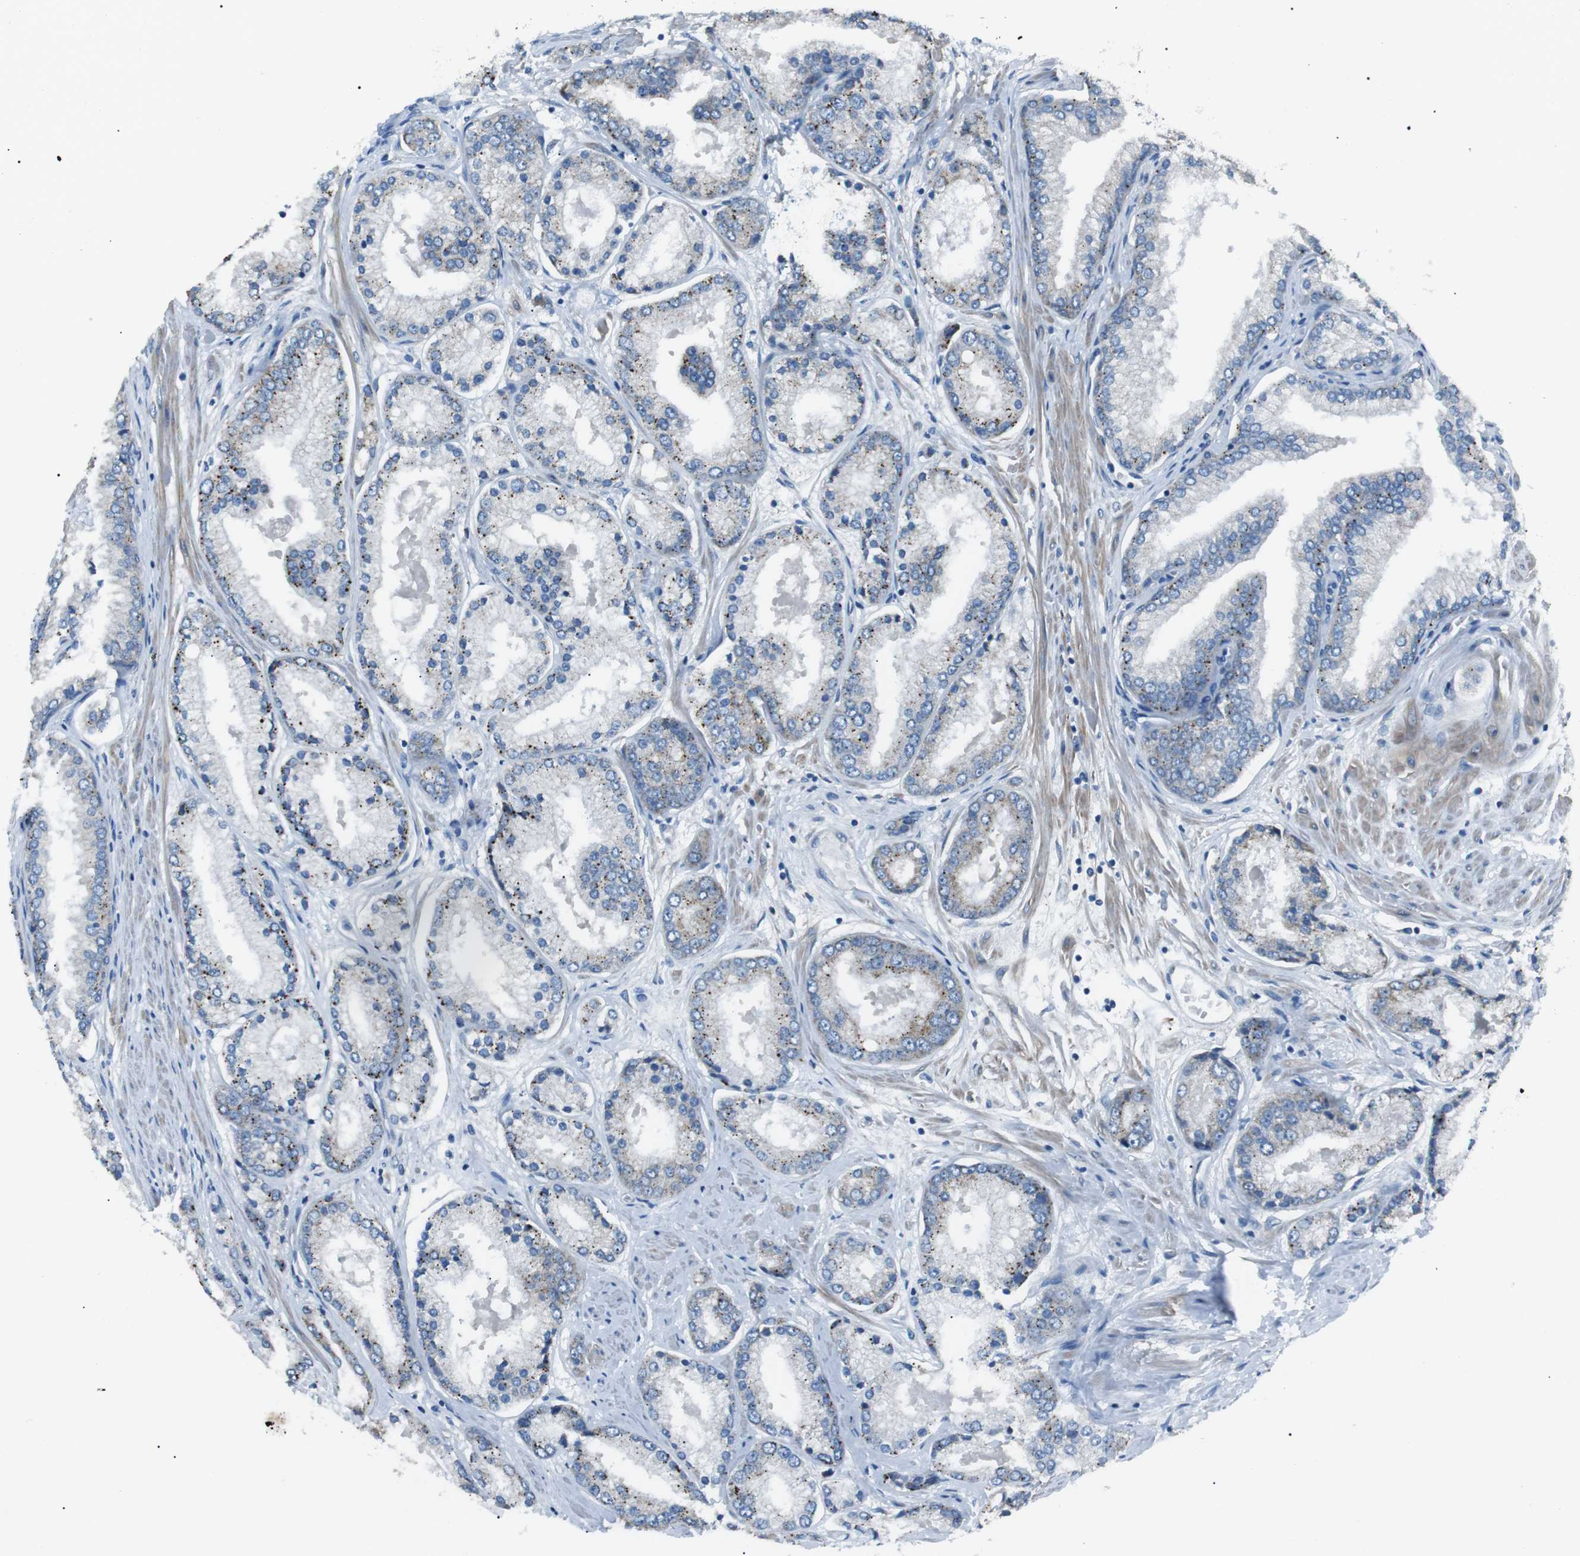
{"staining": {"intensity": "moderate", "quantity": "25%-75%", "location": "cytoplasmic/membranous"}, "tissue": "prostate cancer", "cell_type": "Tumor cells", "image_type": "cancer", "snomed": [{"axis": "morphology", "description": "Adenocarcinoma, High grade"}, {"axis": "topography", "description": "Prostate"}], "caption": "Immunohistochemistry (IHC) image of neoplastic tissue: prostate high-grade adenocarcinoma stained using IHC demonstrates medium levels of moderate protein expression localized specifically in the cytoplasmic/membranous of tumor cells, appearing as a cytoplasmic/membranous brown color.", "gene": "MTARC2", "patient": {"sex": "male", "age": 59}}